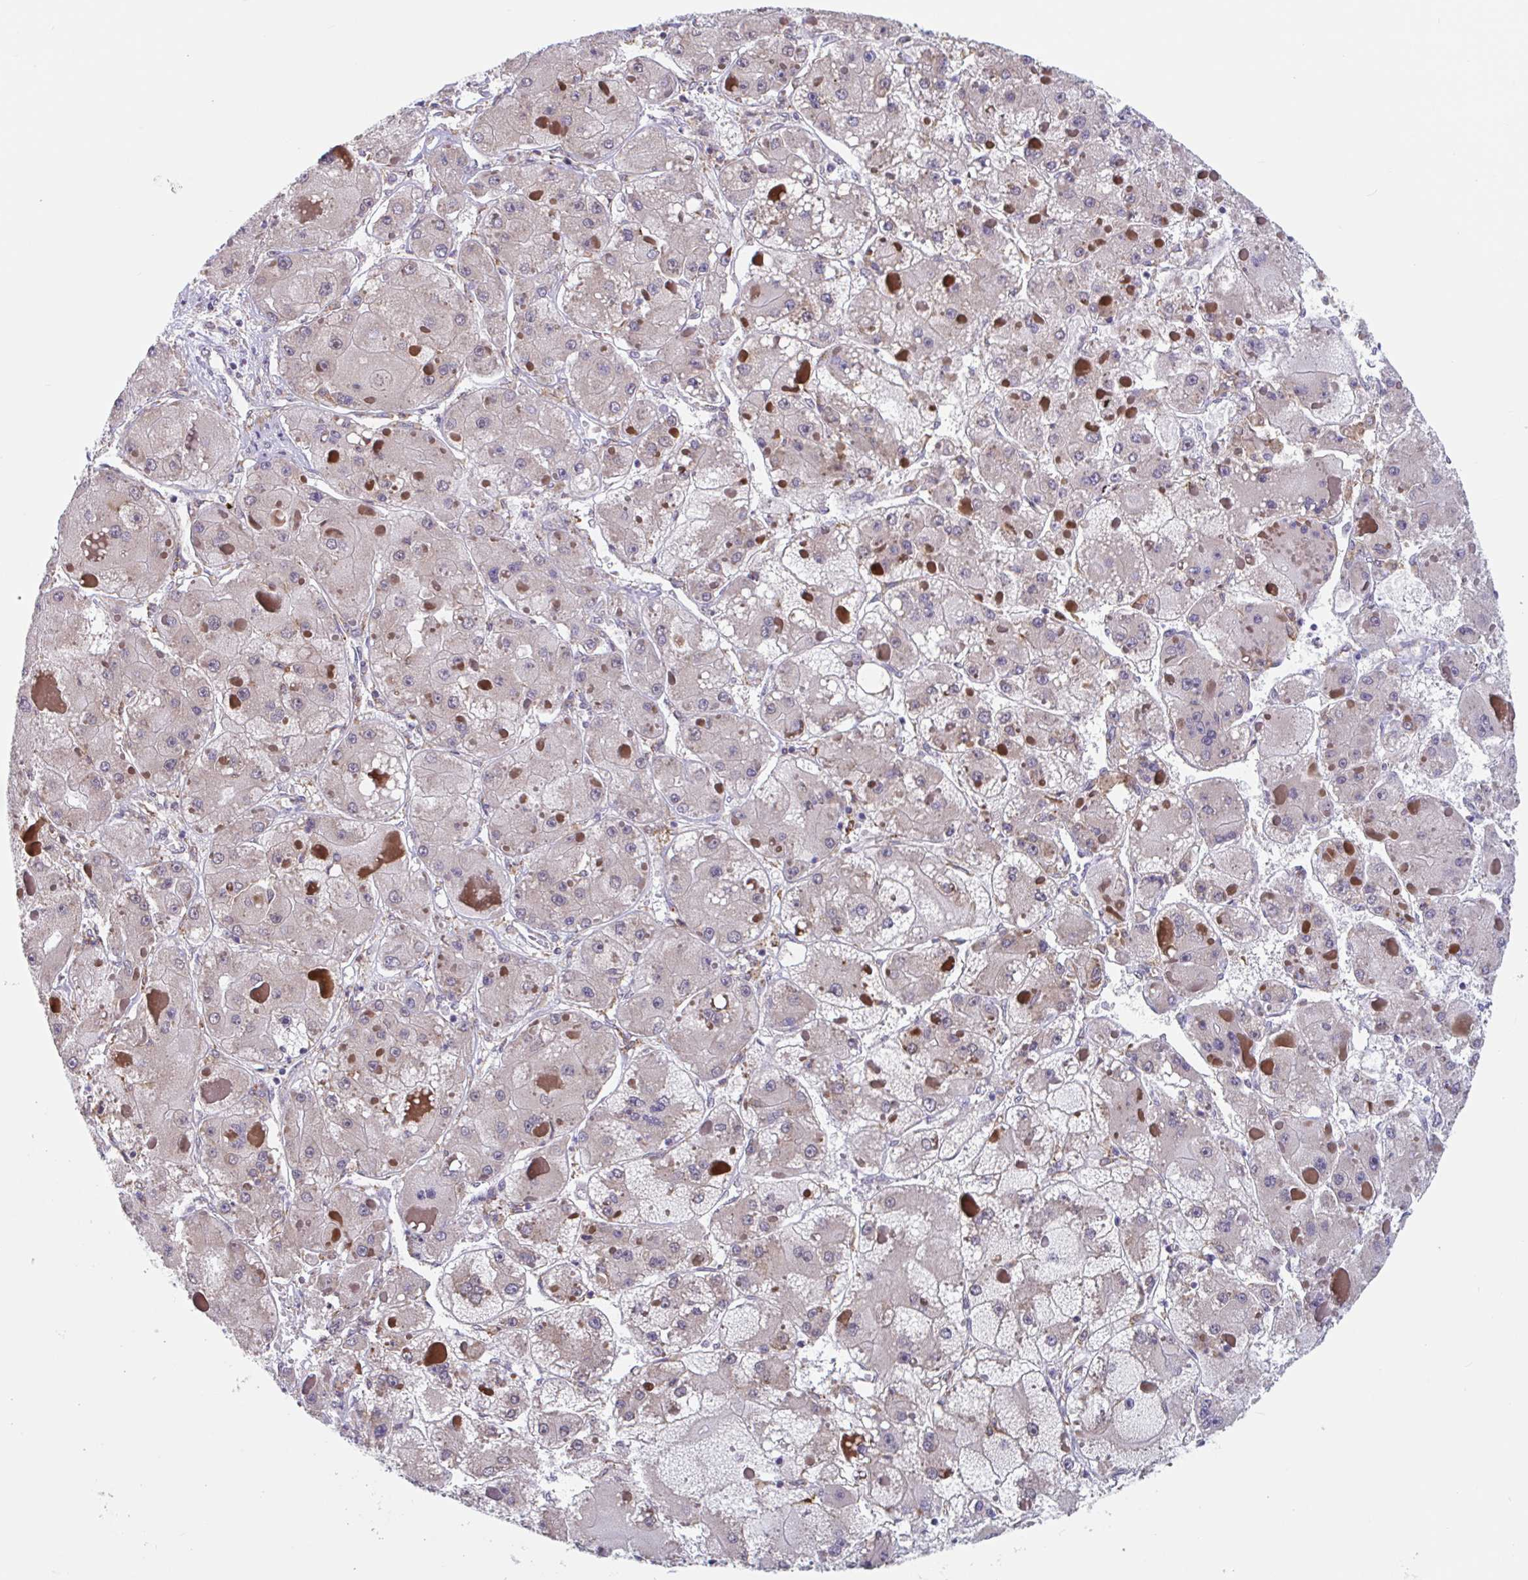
{"staining": {"intensity": "weak", "quantity": "25%-75%", "location": "cytoplasmic/membranous"}, "tissue": "liver cancer", "cell_type": "Tumor cells", "image_type": "cancer", "snomed": [{"axis": "morphology", "description": "Carcinoma, Hepatocellular, NOS"}, {"axis": "topography", "description": "Liver"}], "caption": "Human liver cancer (hepatocellular carcinoma) stained with a protein marker displays weak staining in tumor cells.", "gene": "SNX8", "patient": {"sex": "female", "age": 73}}